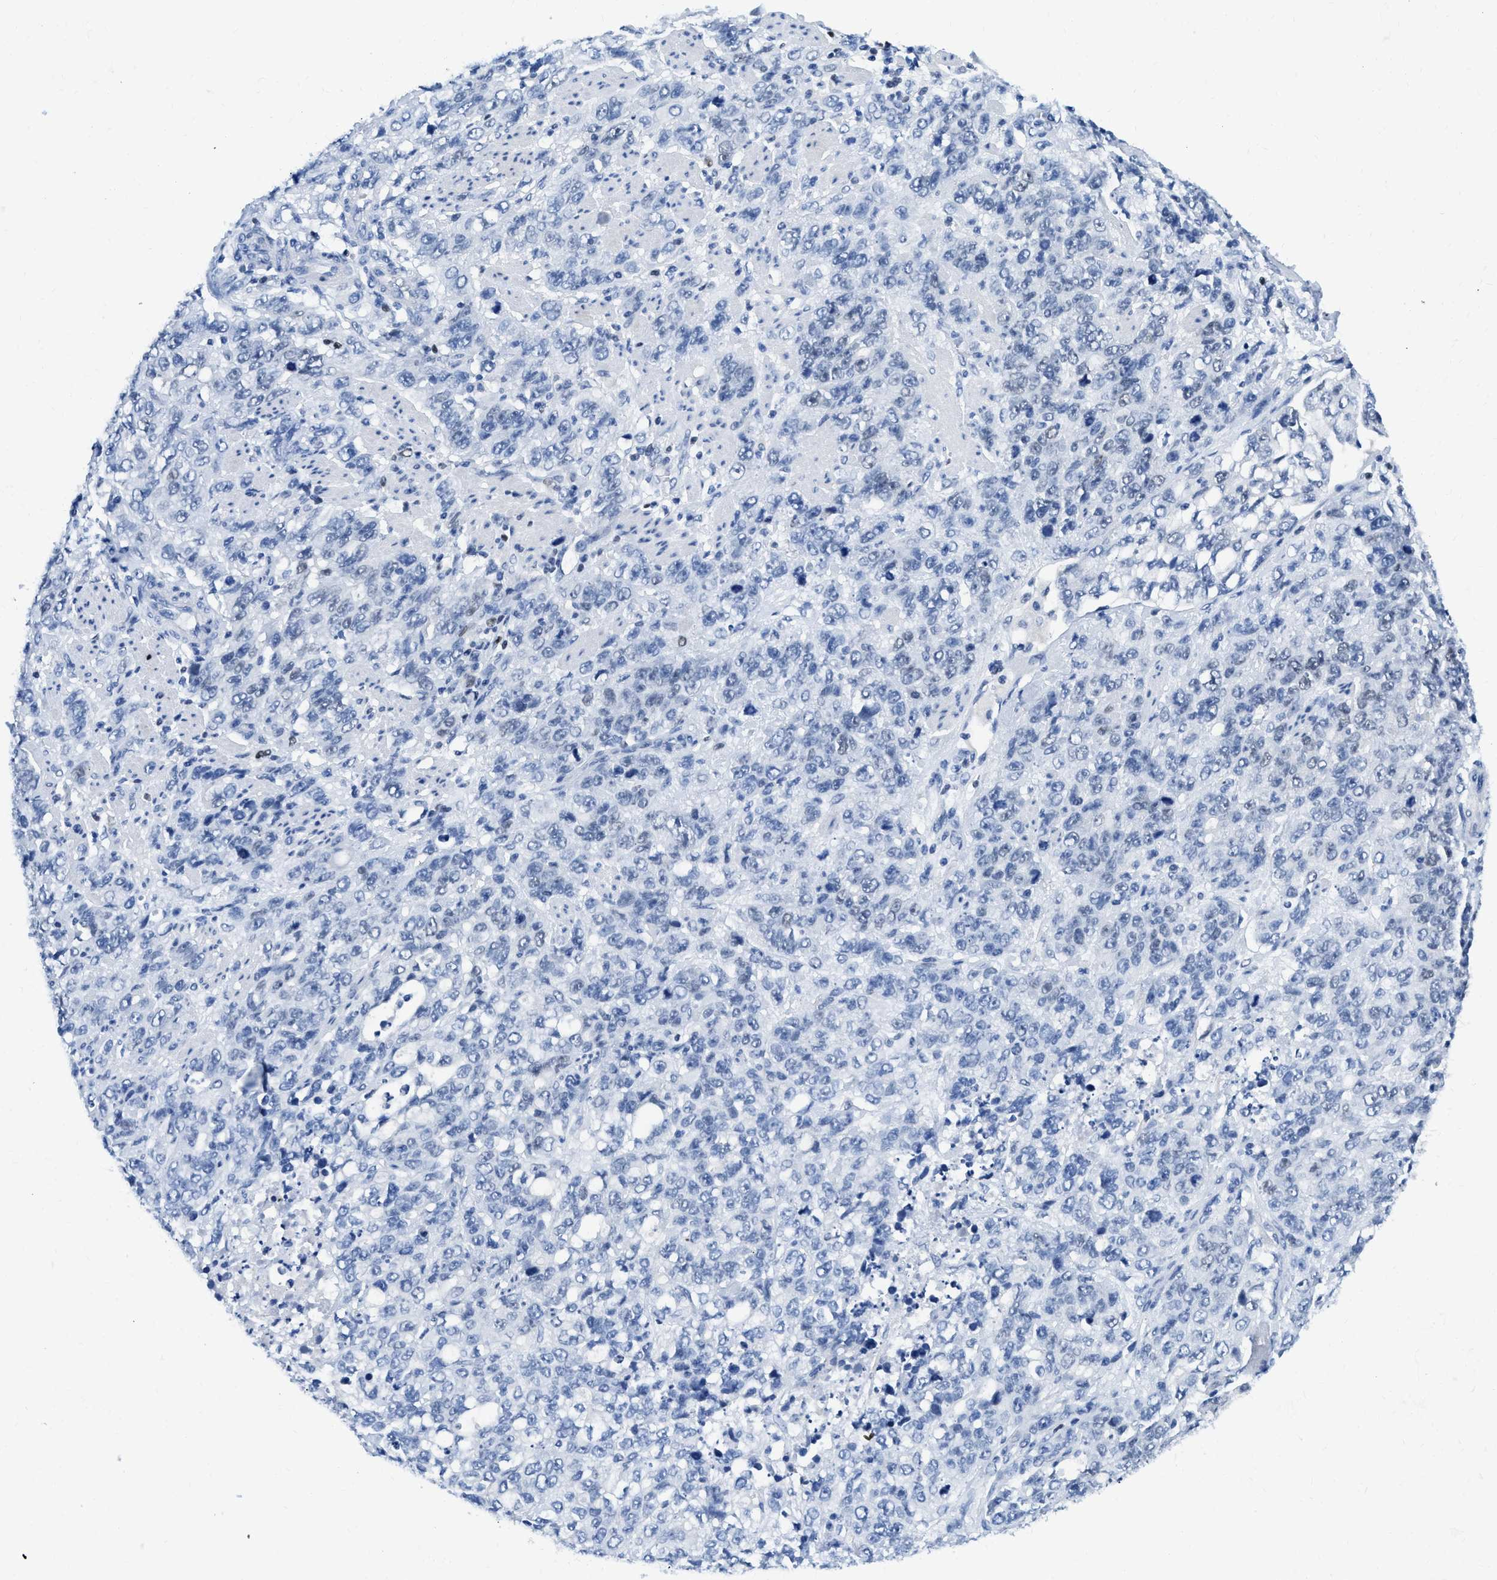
{"staining": {"intensity": "negative", "quantity": "none", "location": "none"}, "tissue": "stomach cancer", "cell_type": "Tumor cells", "image_type": "cancer", "snomed": [{"axis": "morphology", "description": "Adenocarcinoma, NOS"}, {"axis": "topography", "description": "Stomach"}], "caption": "DAB immunohistochemical staining of human adenocarcinoma (stomach) shows no significant positivity in tumor cells. Brightfield microscopy of immunohistochemistry (IHC) stained with DAB (3,3'-diaminobenzidine) (brown) and hematoxylin (blue), captured at high magnification.", "gene": "TCF7", "patient": {"sex": "male", "age": 48}}